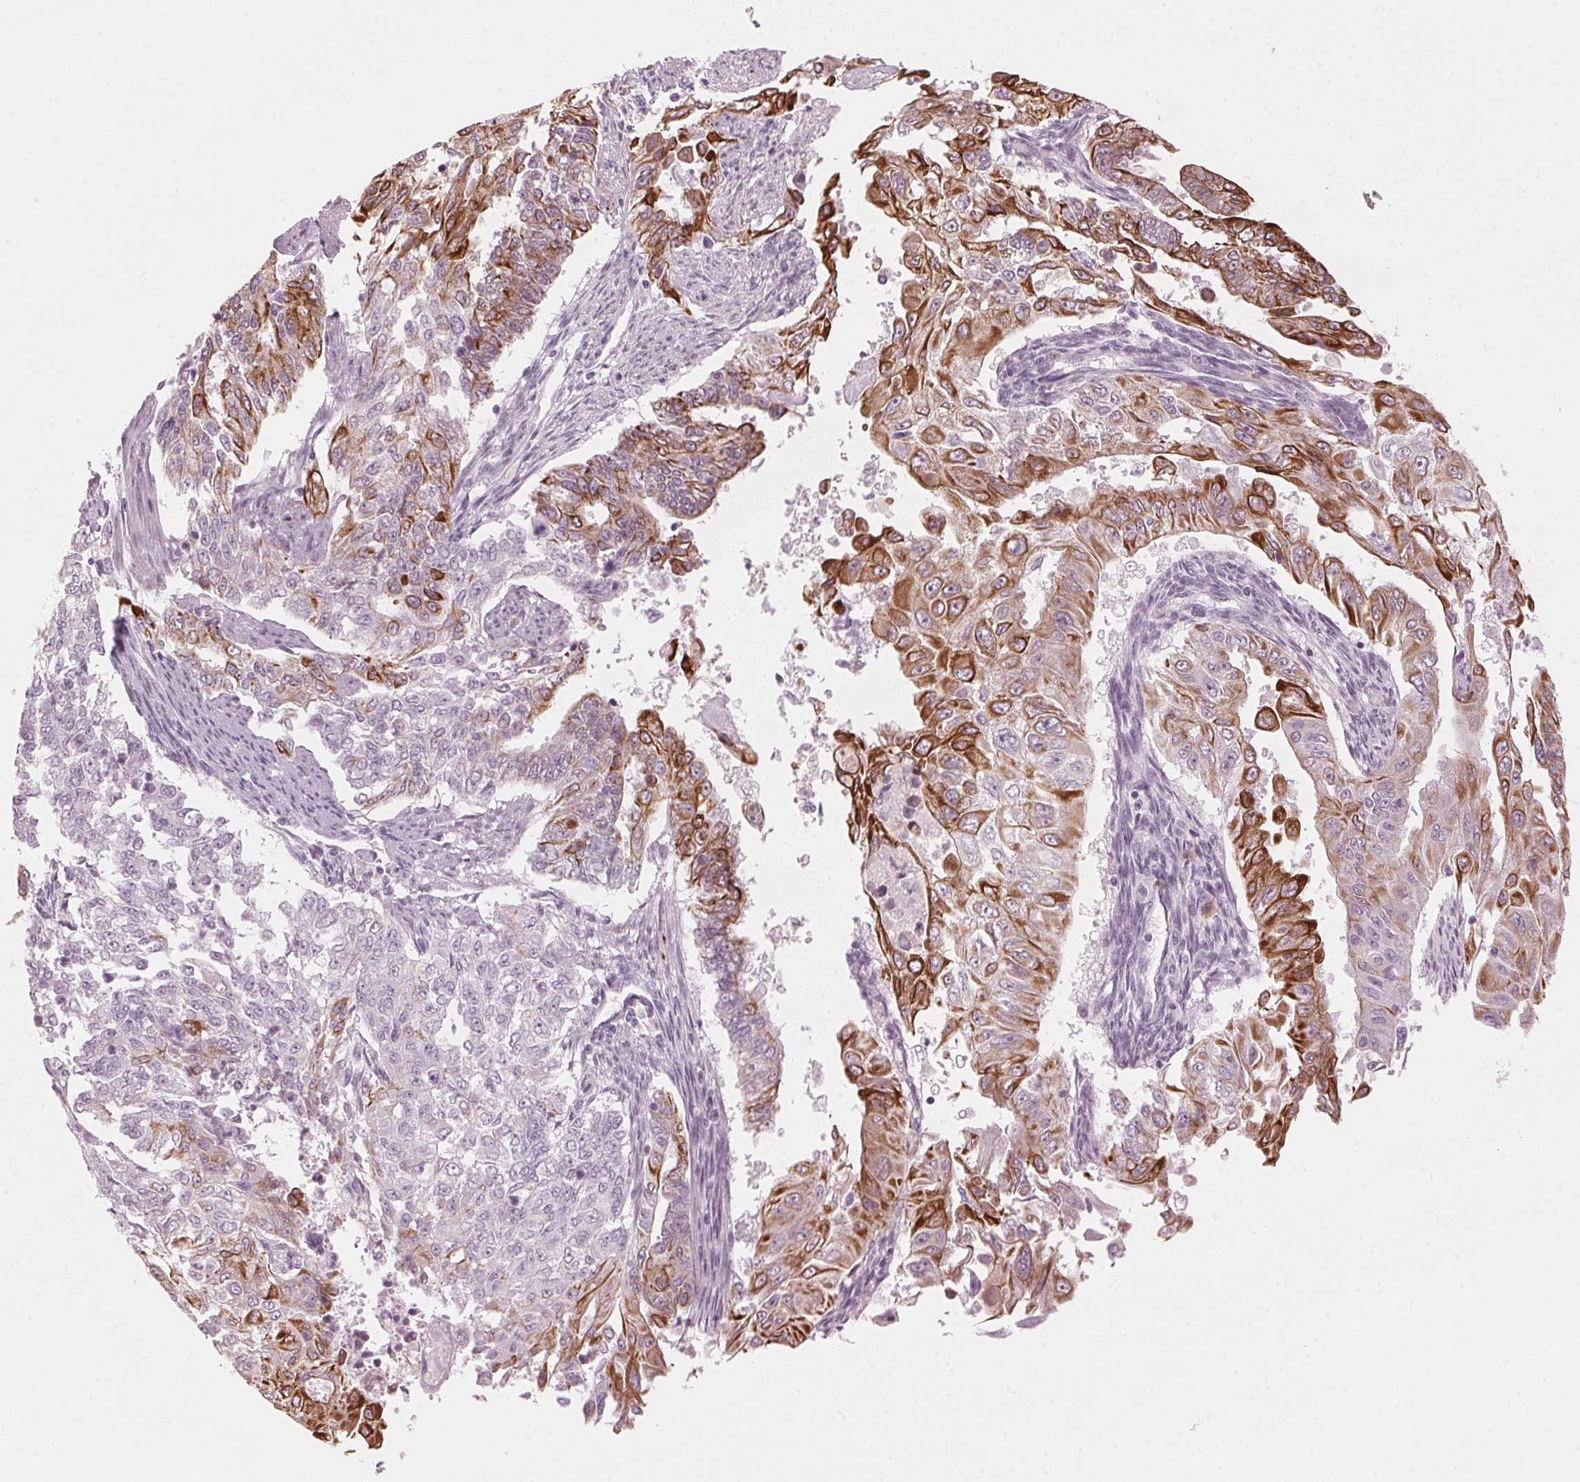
{"staining": {"intensity": "moderate", "quantity": "25%-75%", "location": "cytoplasmic/membranous"}, "tissue": "endometrial cancer", "cell_type": "Tumor cells", "image_type": "cancer", "snomed": [{"axis": "morphology", "description": "Adenocarcinoma, NOS"}, {"axis": "topography", "description": "Uterus"}], "caption": "IHC (DAB (3,3'-diaminobenzidine)) staining of human endometrial cancer reveals moderate cytoplasmic/membranous protein staining in approximately 25%-75% of tumor cells. (brown staining indicates protein expression, while blue staining denotes nuclei).", "gene": "SCTR", "patient": {"sex": "female", "age": 59}}